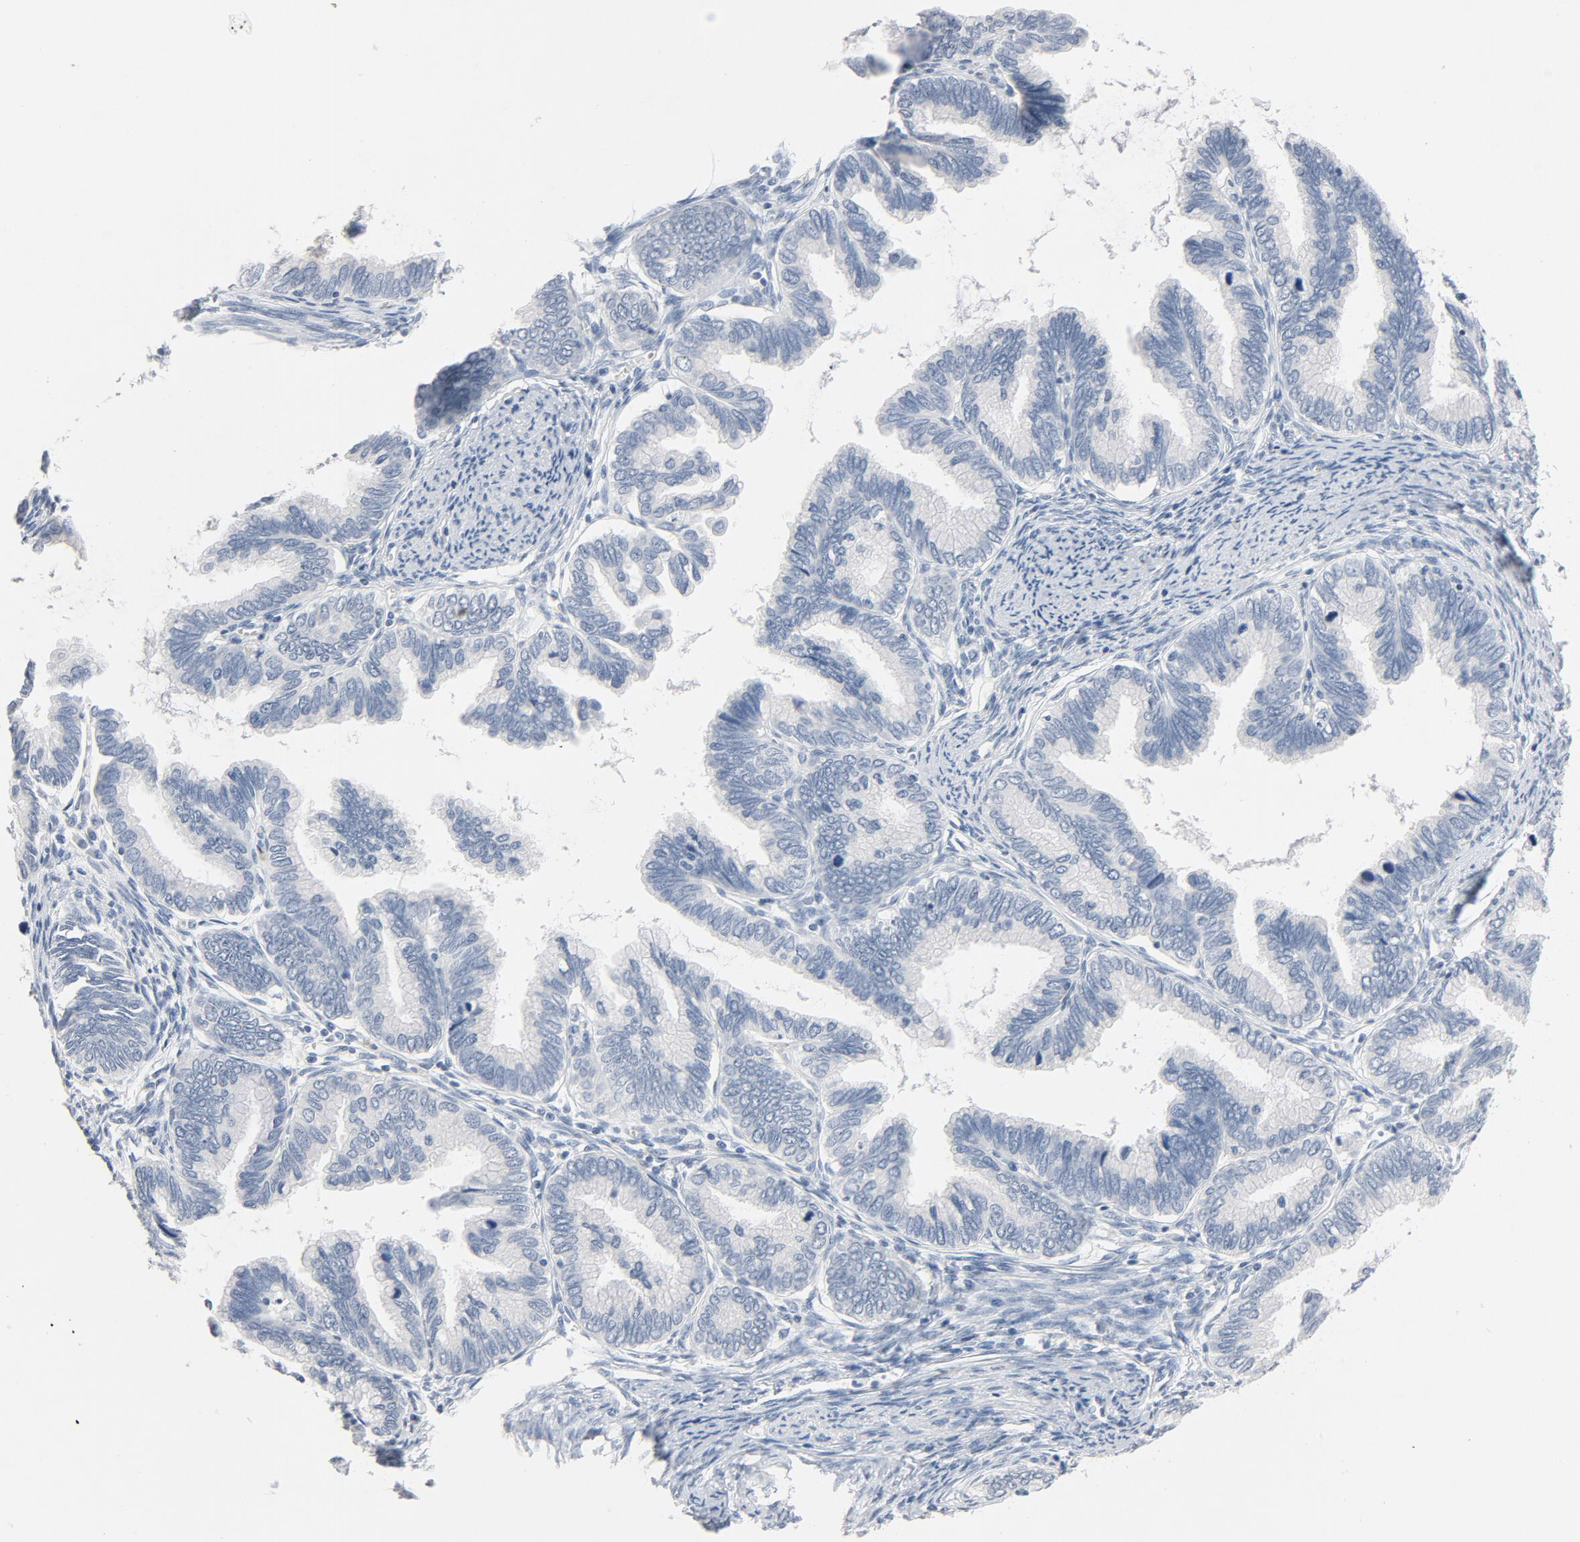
{"staining": {"intensity": "negative", "quantity": "none", "location": "none"}, "tissue": "cervical cancer", "cell_type": "Tumor cells", "image_type": "cancer", "snomed": [{"axis": "morphology", "description": "Adenocarcinoma, NOS"}, {"axis": "topography", "description": "Cervix"}], "caption": "This is an IHC image of adenocarcinoma (cervical). There is no staining in tumor cells.", "gene": "ZCCHC13", "patient": {"sex": "female", "age": 49}}